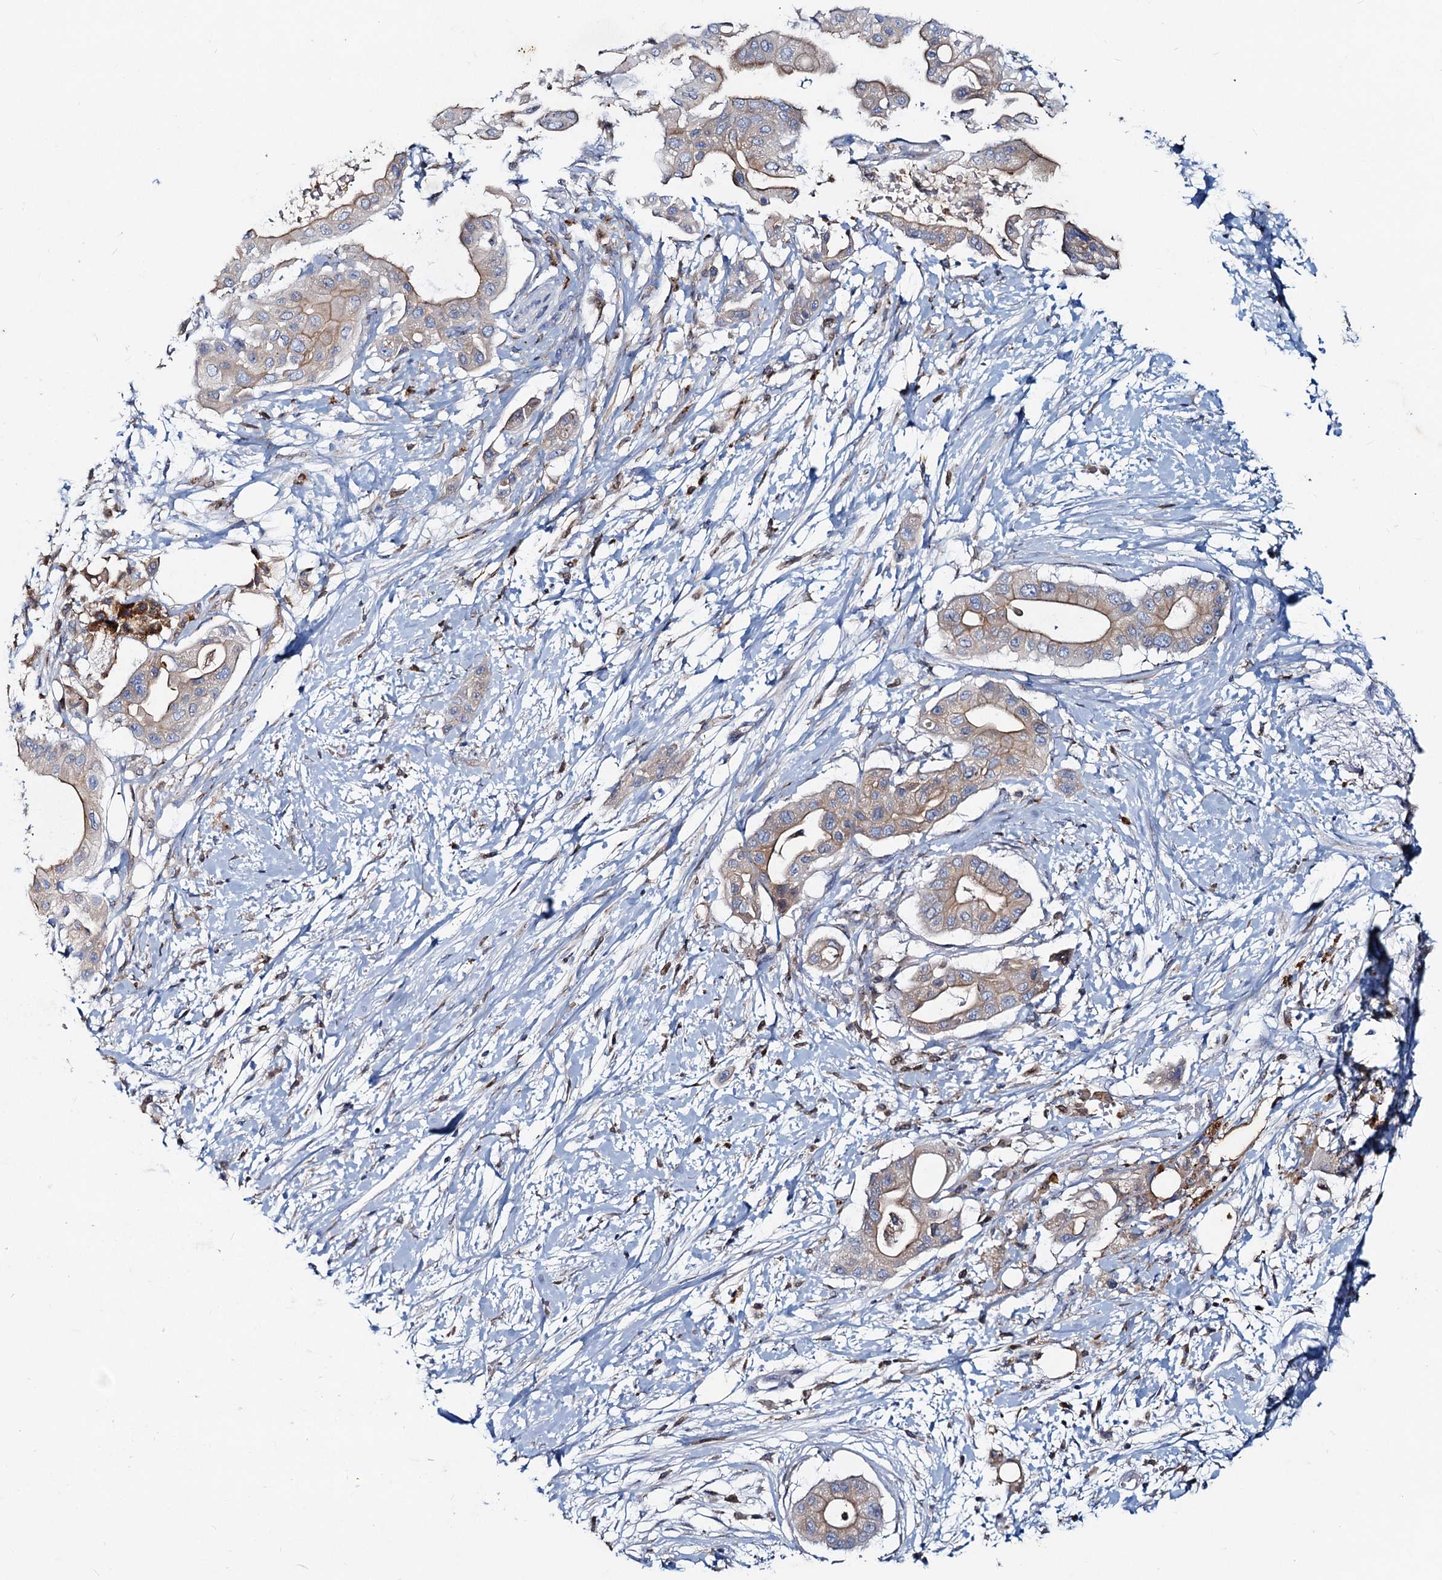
{"staining": {"intensity": "weak", "quantity": ">75%", "location": "cytoplasmic/membranous"}, "tissue": "pancreatic cancer", "cell_type": "Tumor cells", "image_type": "cancer", "snomed": [{"axis": "morphology", "description": "Adenocarcinoma, NOS"}, {"axis": "topography", "description": "Pancreas"}], "caption": "Immunohistochemistry of human adenocarcinoma (pancreatic) displays low levels of weak cytoplasmic/membranous expression in about >75% of tumor cells.", "gene": "TMX2", "patient": {"sex": "male", "age": 68}}